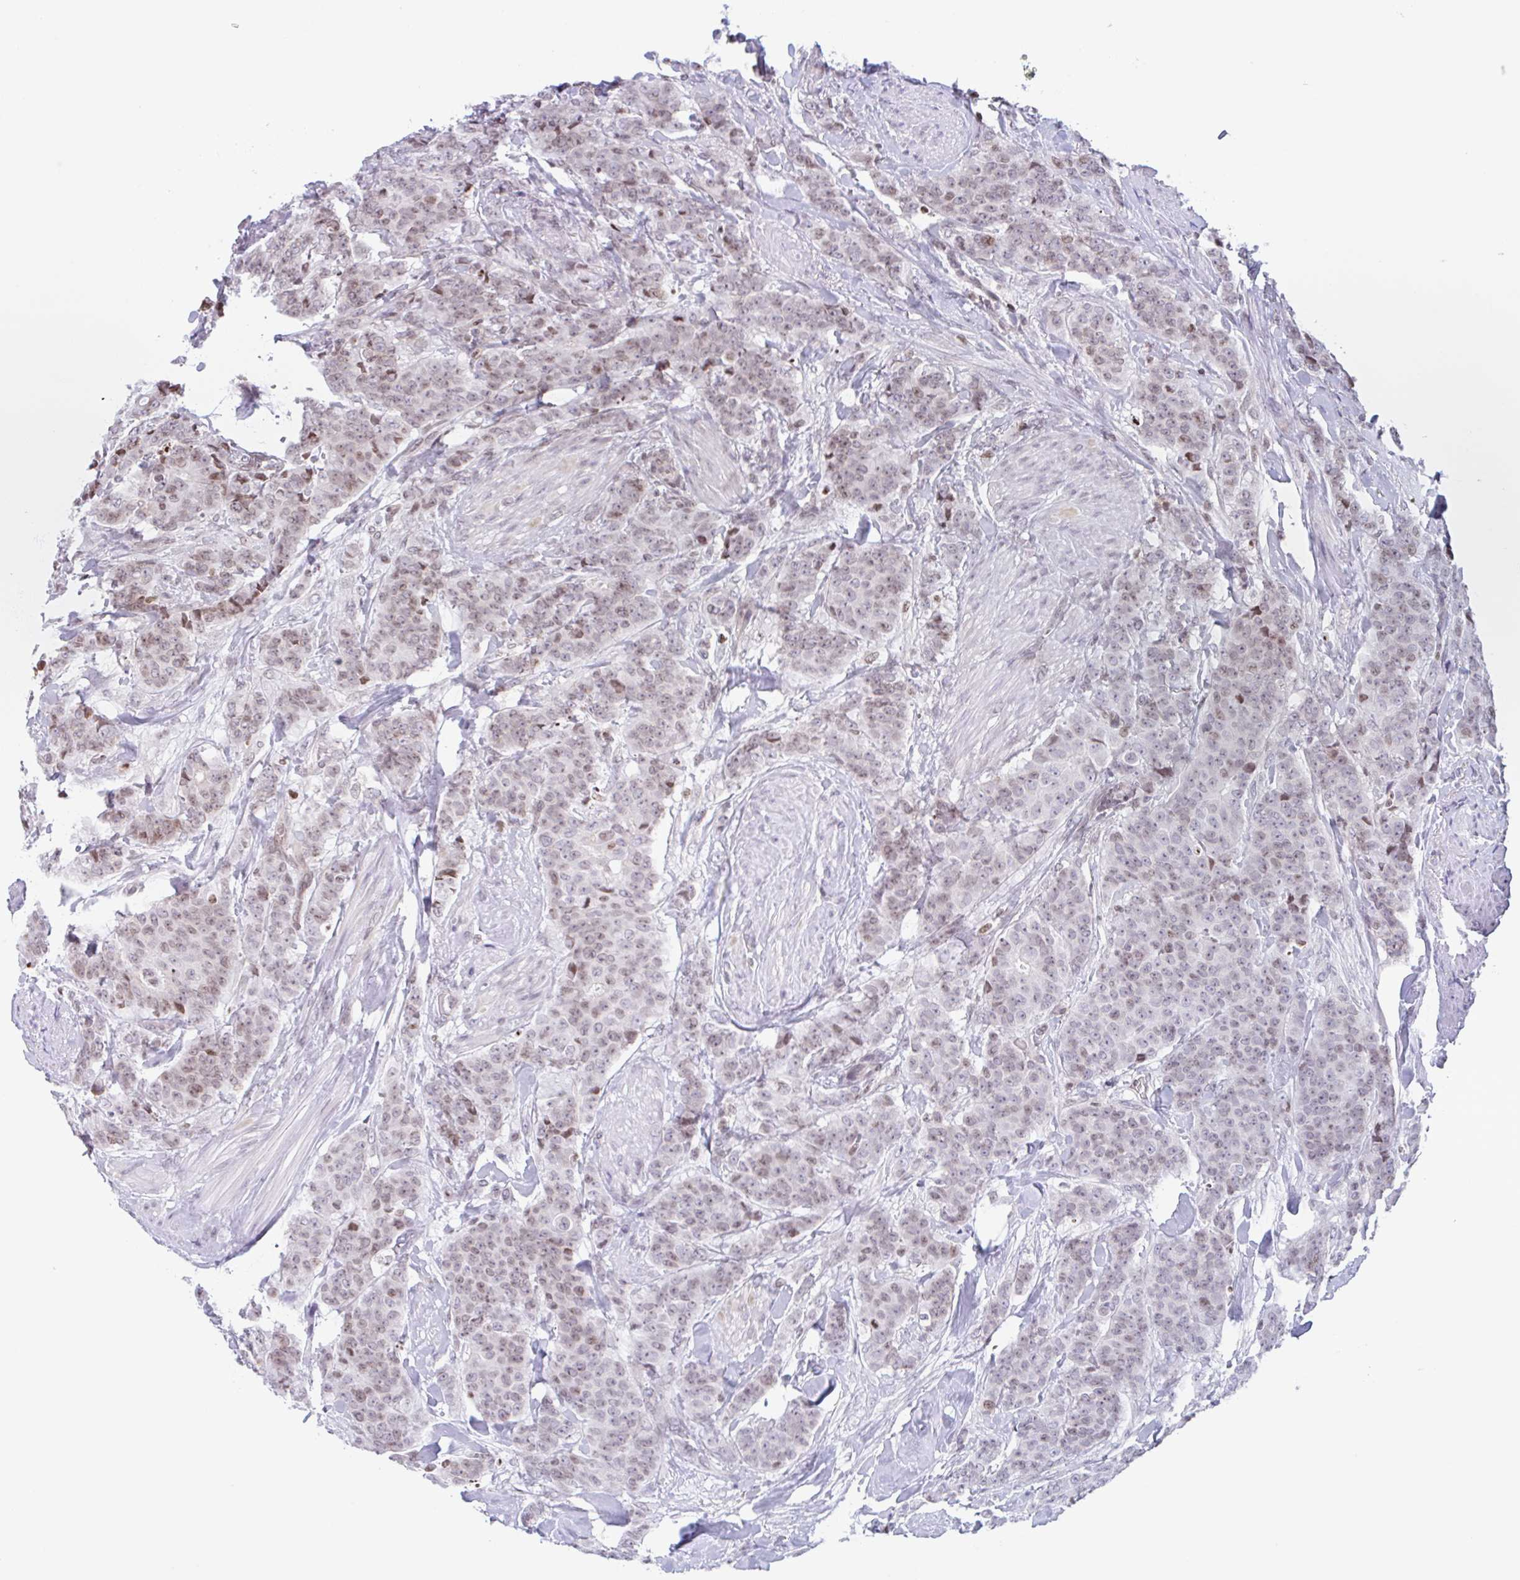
{"staining": {"intensity": "weak", "quantity": "25%-75%", "location": "nuclear"}, "tissue": "breast cancer", "cell_type": "Tumor cells", "image_type": "cancer", "snomed": [{"axis": "morphology", "description": "Duct carcinoma"}, {"axis": "topography", "description": "Breast"}], "caption": "Brown immunohistochemical staining in human breast cancer demonstrates weak nuclear expression in approximately 25%-75% of tumor cells. (Stains: DAB (3,3'-diaminobenzidine) in brown, nuclei in blue, Microscopy: brightfield microscopy at high magnification).", "gene": "NOL6", "patient": {"sex": "female", "age": 40}}